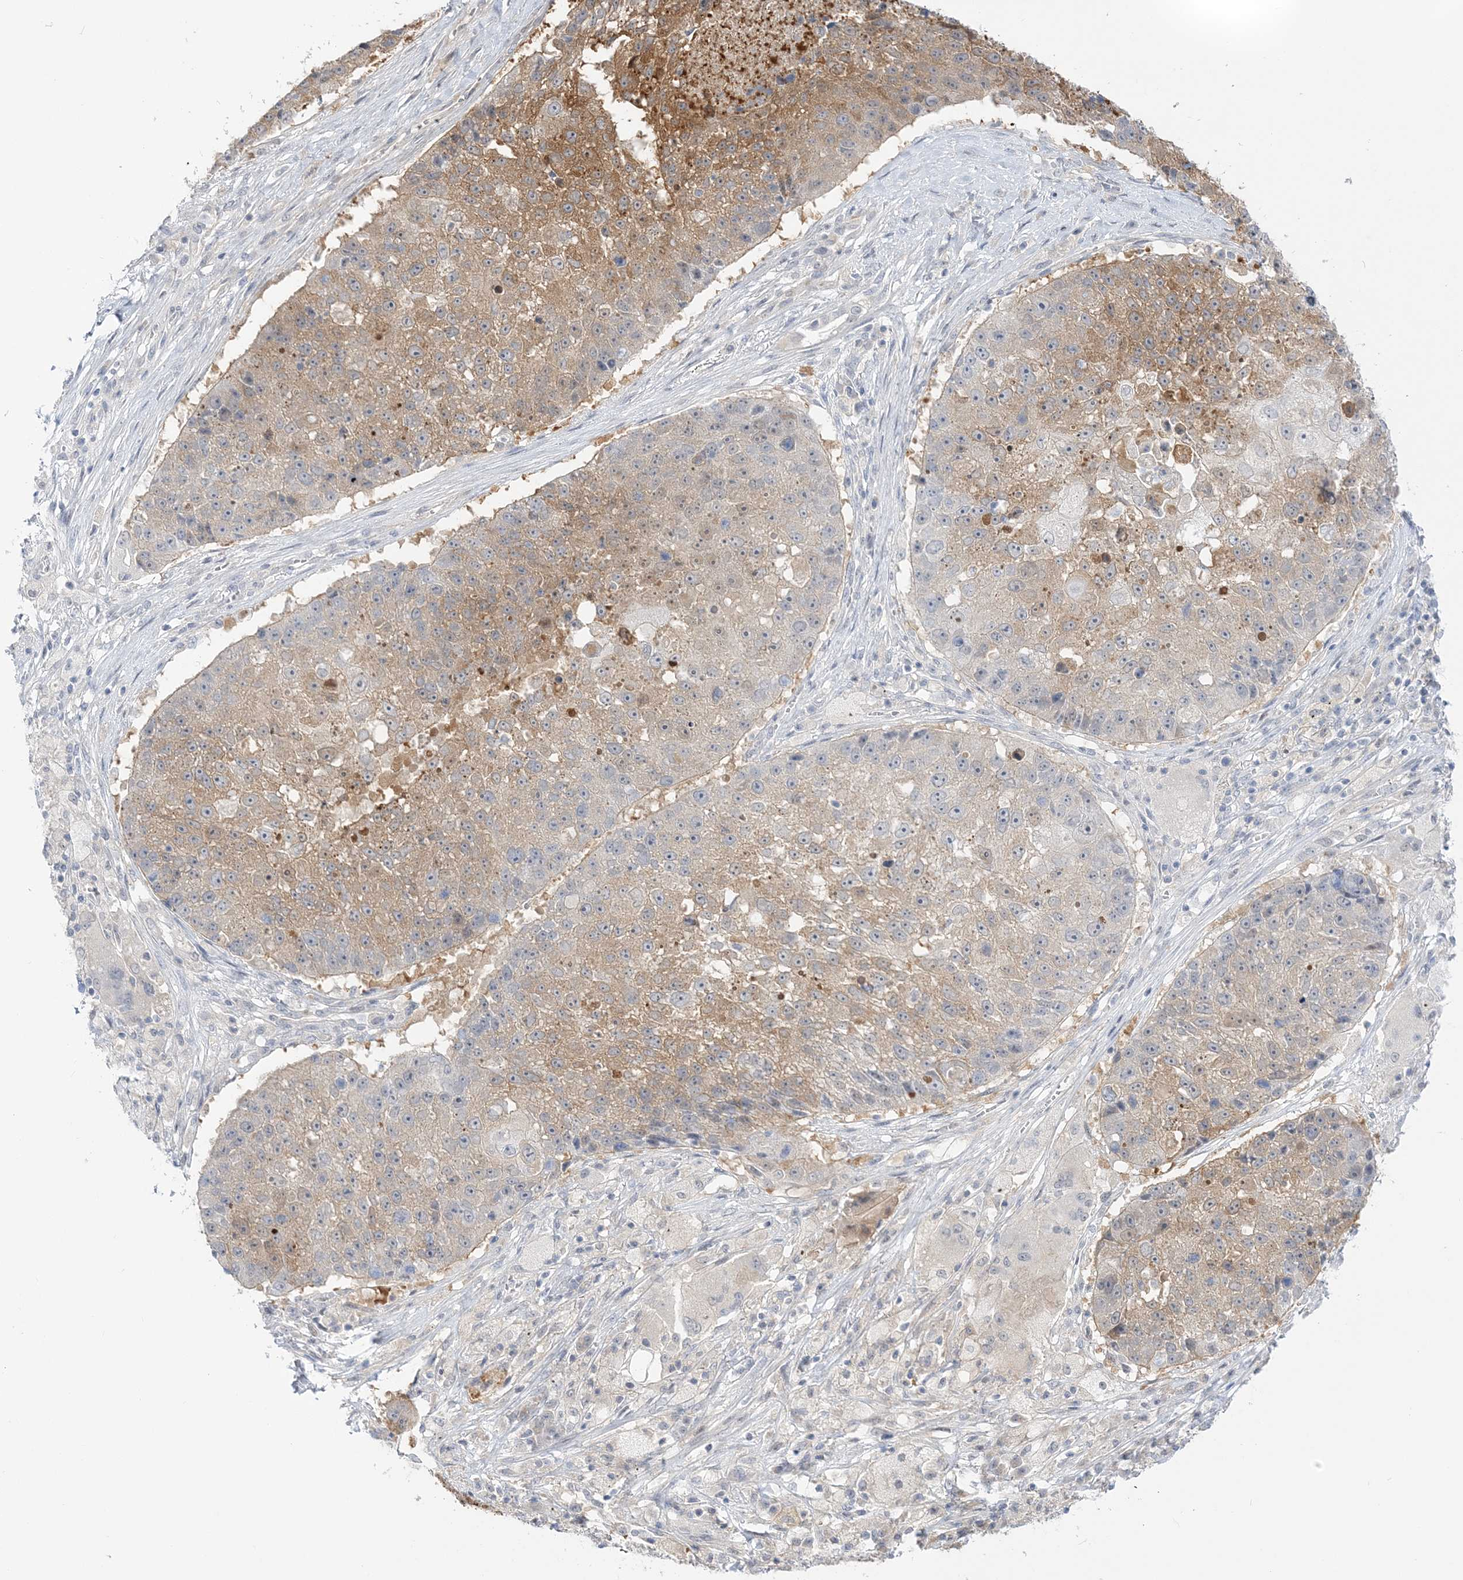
{"staining": {"intensity": "moderate", "quantity": "25%-75%", "location": "cytoplasmic/membranous"}, "tissue": "lung cancer", "cell_type": "Tumor cells", "image_type": "cancer", "snomed": [{"axis": "morphology", "description": "Squamous cell carcinoma, NOS"}, {"axis": "topography", "description": "Lung"}], "caption": "Immunohistochemical staining of human squamous cell carcinoma (lung) demonstrates moderate cytoplasmic/membranous protein expression in about 25%-75% of tumor cells.", "gene": "THADA", "patient": {"sex": "male", "age": 61}}